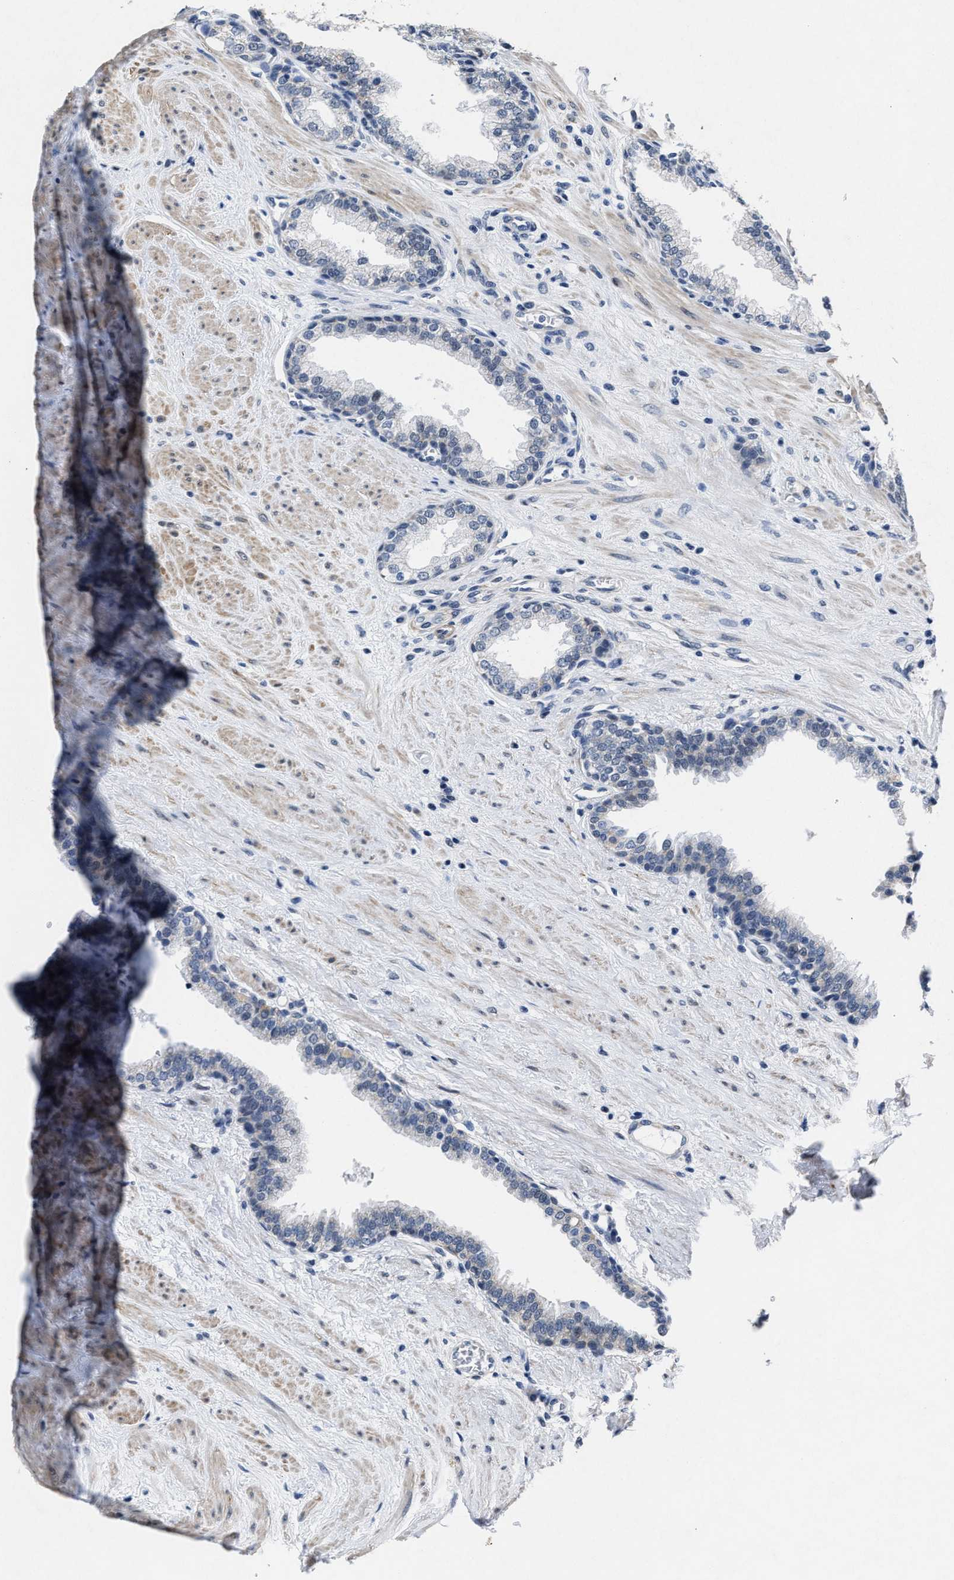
{"staining": {"intensity": "weak", "quantity": "<25%", "location": "nuclear"}, "tissue": "prostate", "cell_type": "Glandular cells", "image_type": "normal", "snomed": [{"axis": "morphology", "description": "Normal tissue, NOS"}, {"axis": "topography", "description": "Prostate"}], "caption": "There is no significant expression in glandular cells of prostate. Nuclei are stained in blue.", "gene": "ID3", "patient": {"sex": "male", "age": 51}}